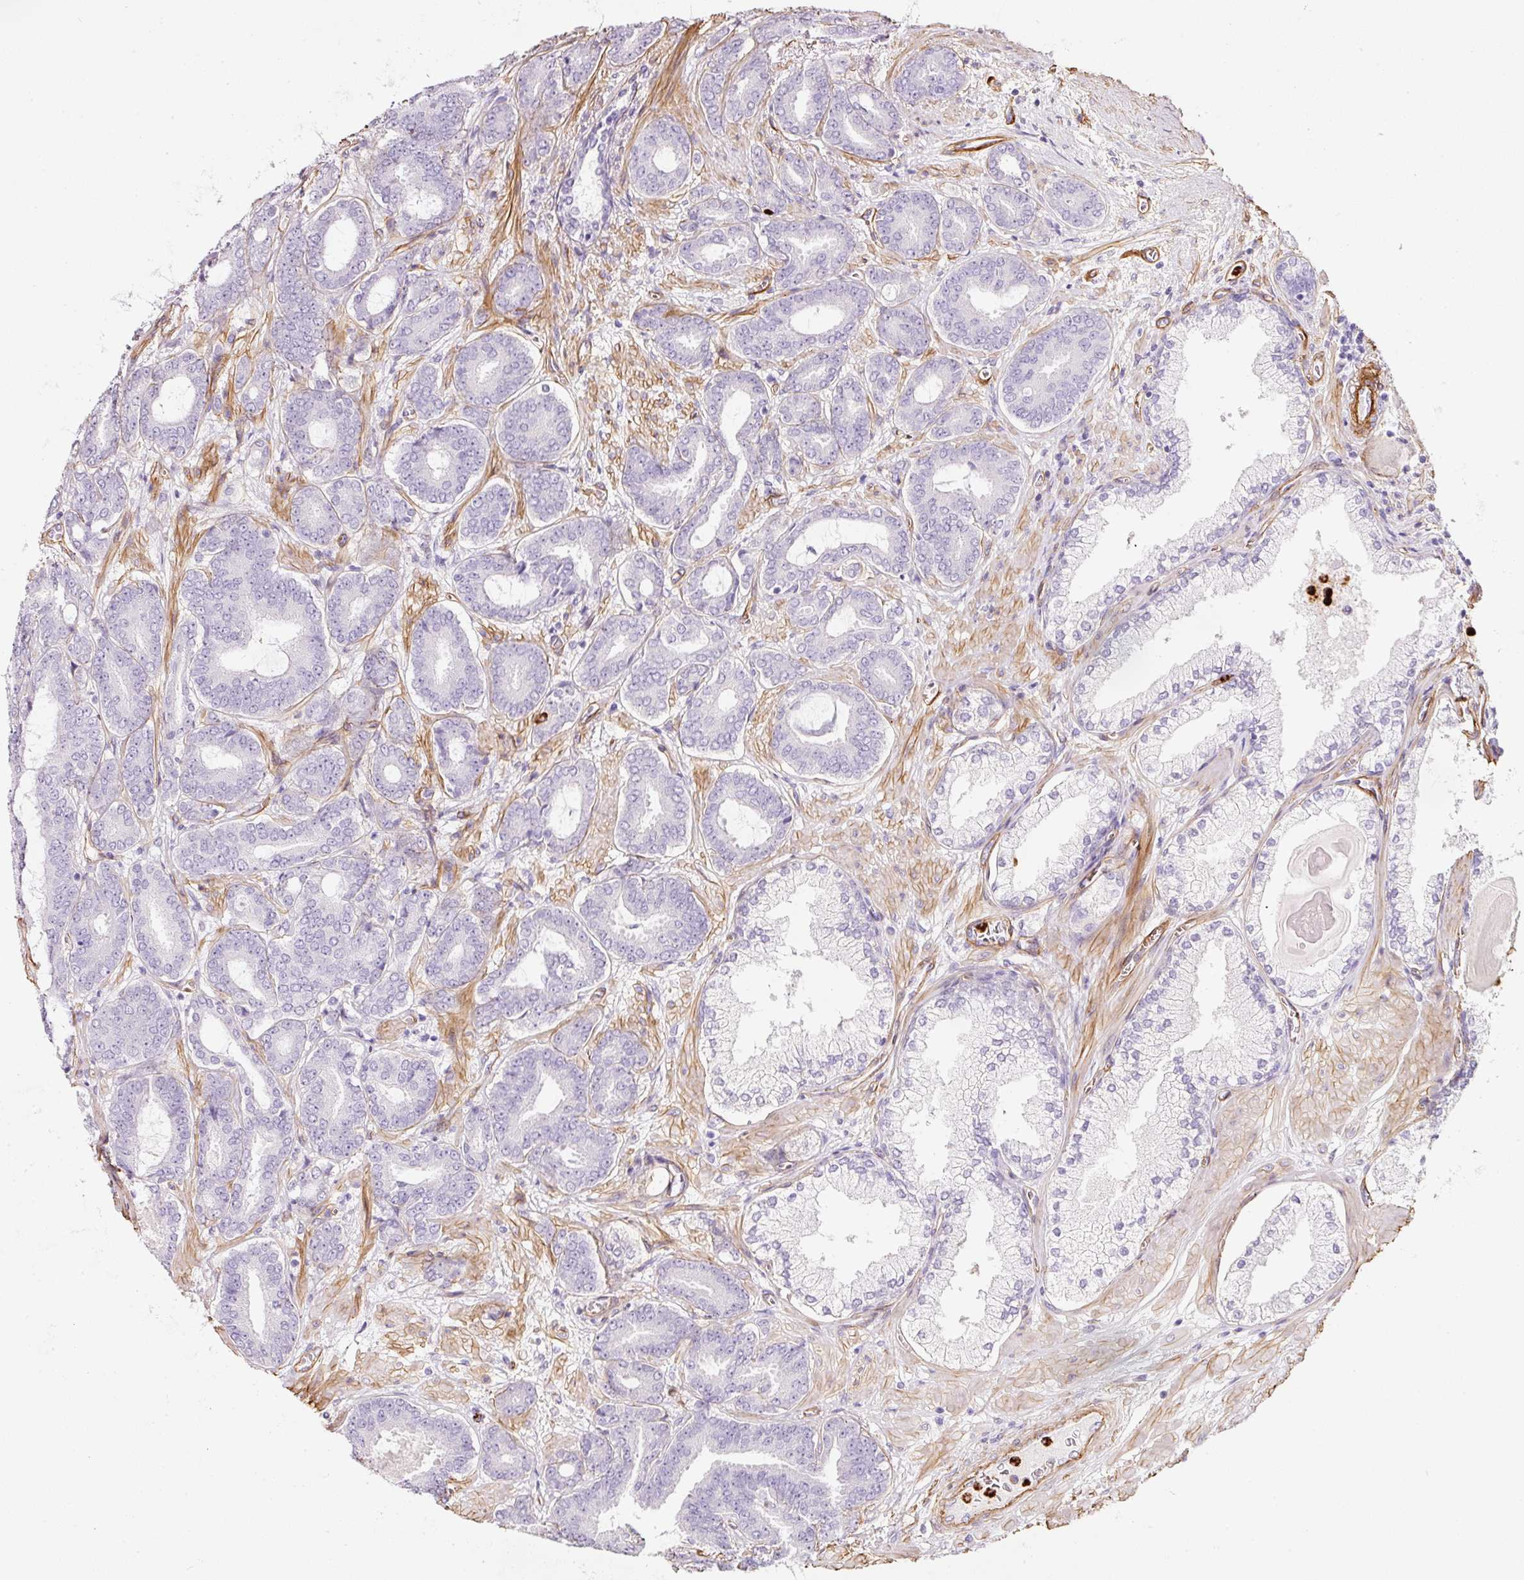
{"staining": {"intensity": "negative", "quantity": "none", "location": "none"}, "tissue": "prostate cancer", "cell_type": "Tumor cells", "image_type": "cancer", "snomed": [{"axis": "morphology", "description": "Adenocarcinoma, Low grade"}, {"axis": "topography", "description": "Prostate and seminal vesicle, NOS"}], "caption": "Immunohistochemistry (IHC) of prostate cancer displays no staining in tumor cells. (DAB (3,3'-diaminobenzidine) immunohistochemistry (IHC) with hematoxylin counter stain).", "gene": "LOXL4", "patient": {"sex": "male", "age": 61}}